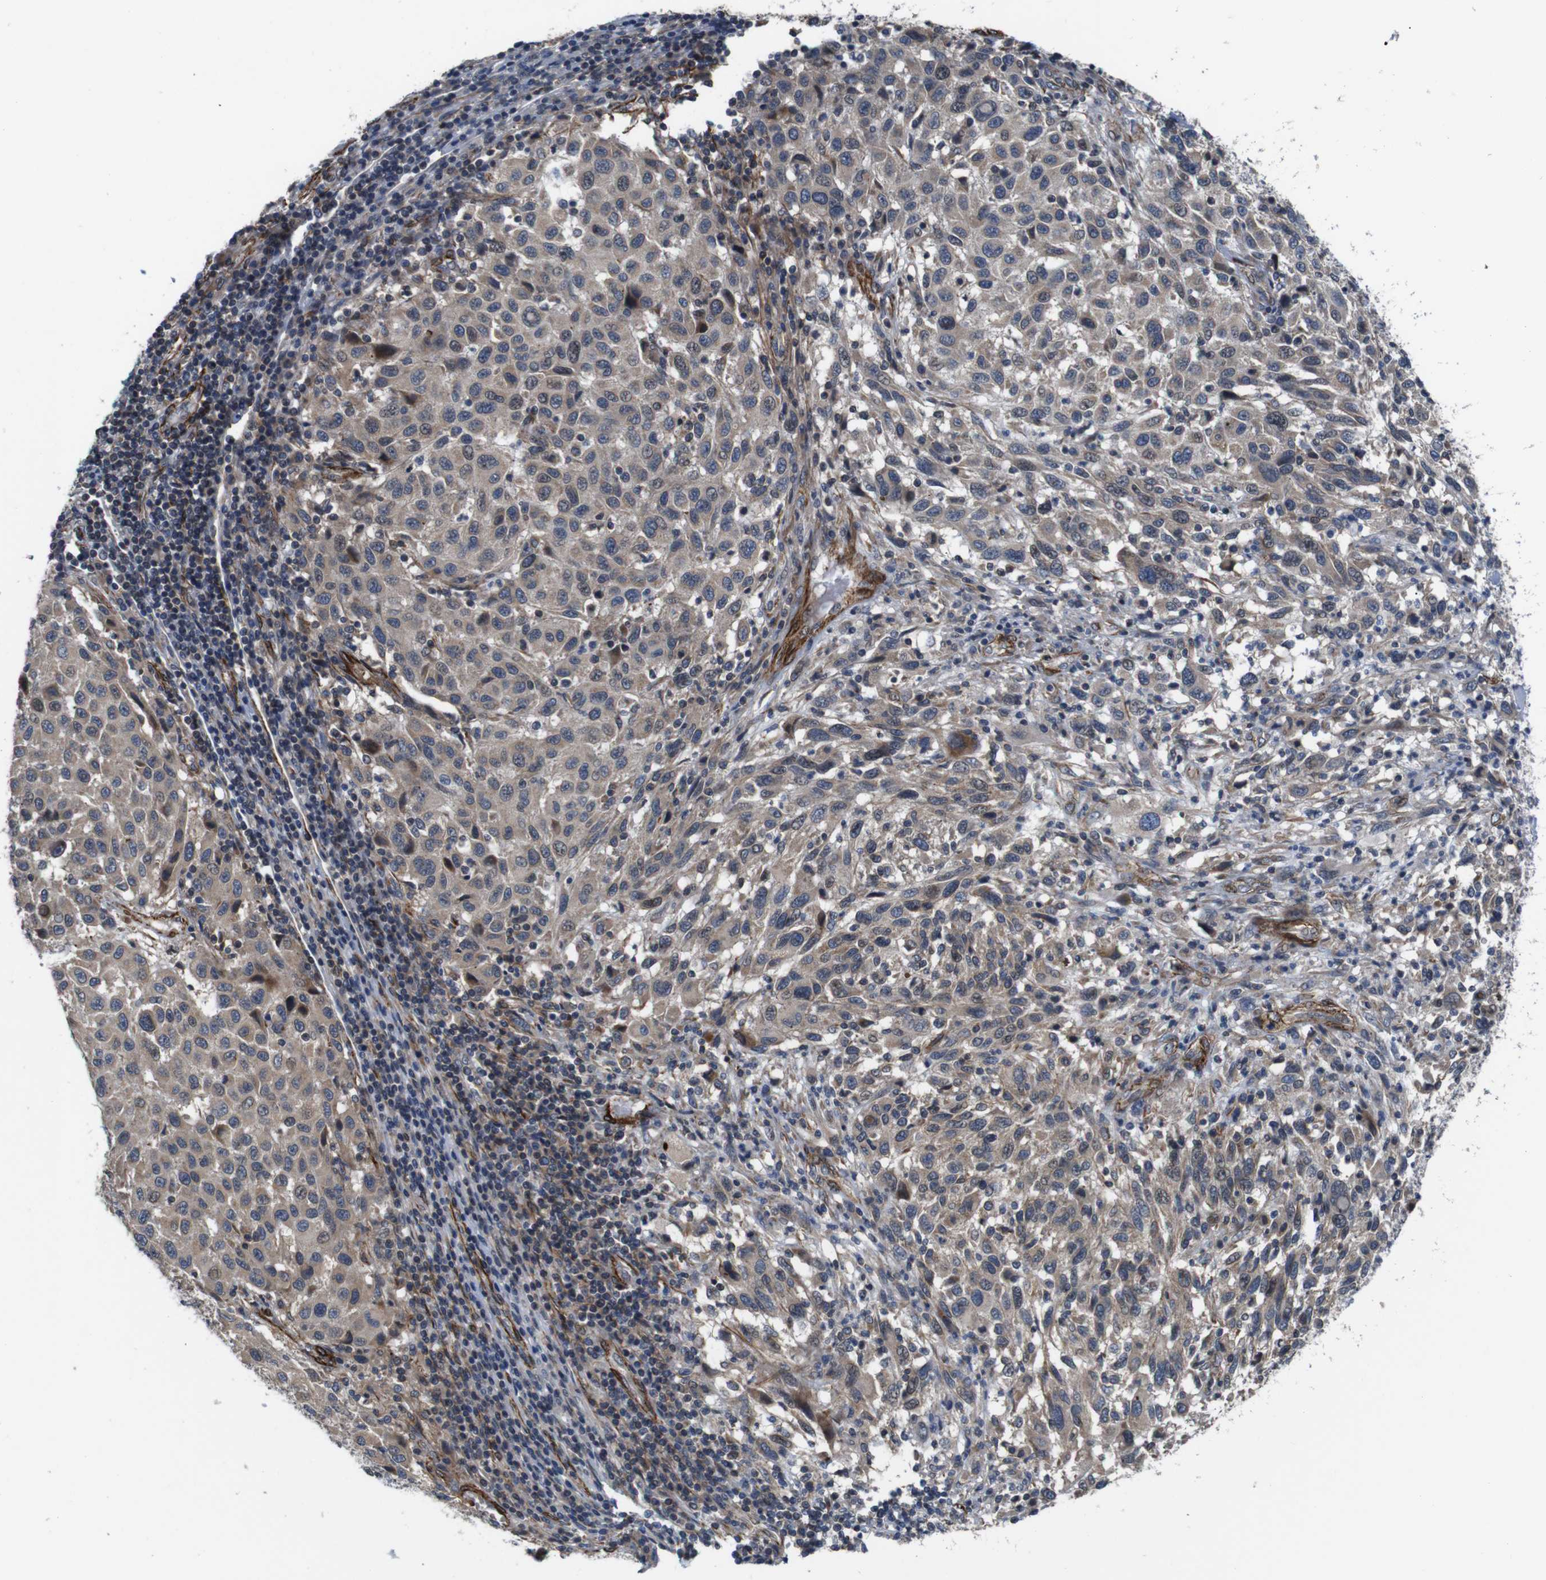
{"staining": {"intensity": "weak", "quantity": ">75%", "location": "cytoplasmic/membranous"}, "tissue": "melanoma", "cell_type": "Tumor cells", "image_type": "cancer", "snomed": [{"axis": "morphology", "description": "Malignant melanoma, Metastatic site"}, {"axis": "topography", "description": "Lymph node"}], "caption": "Melanoma stained with a protein marker displays weak staining in tumor cells.", "gene": "GGT7", "patient": {"sex": "male", "age": 61}}